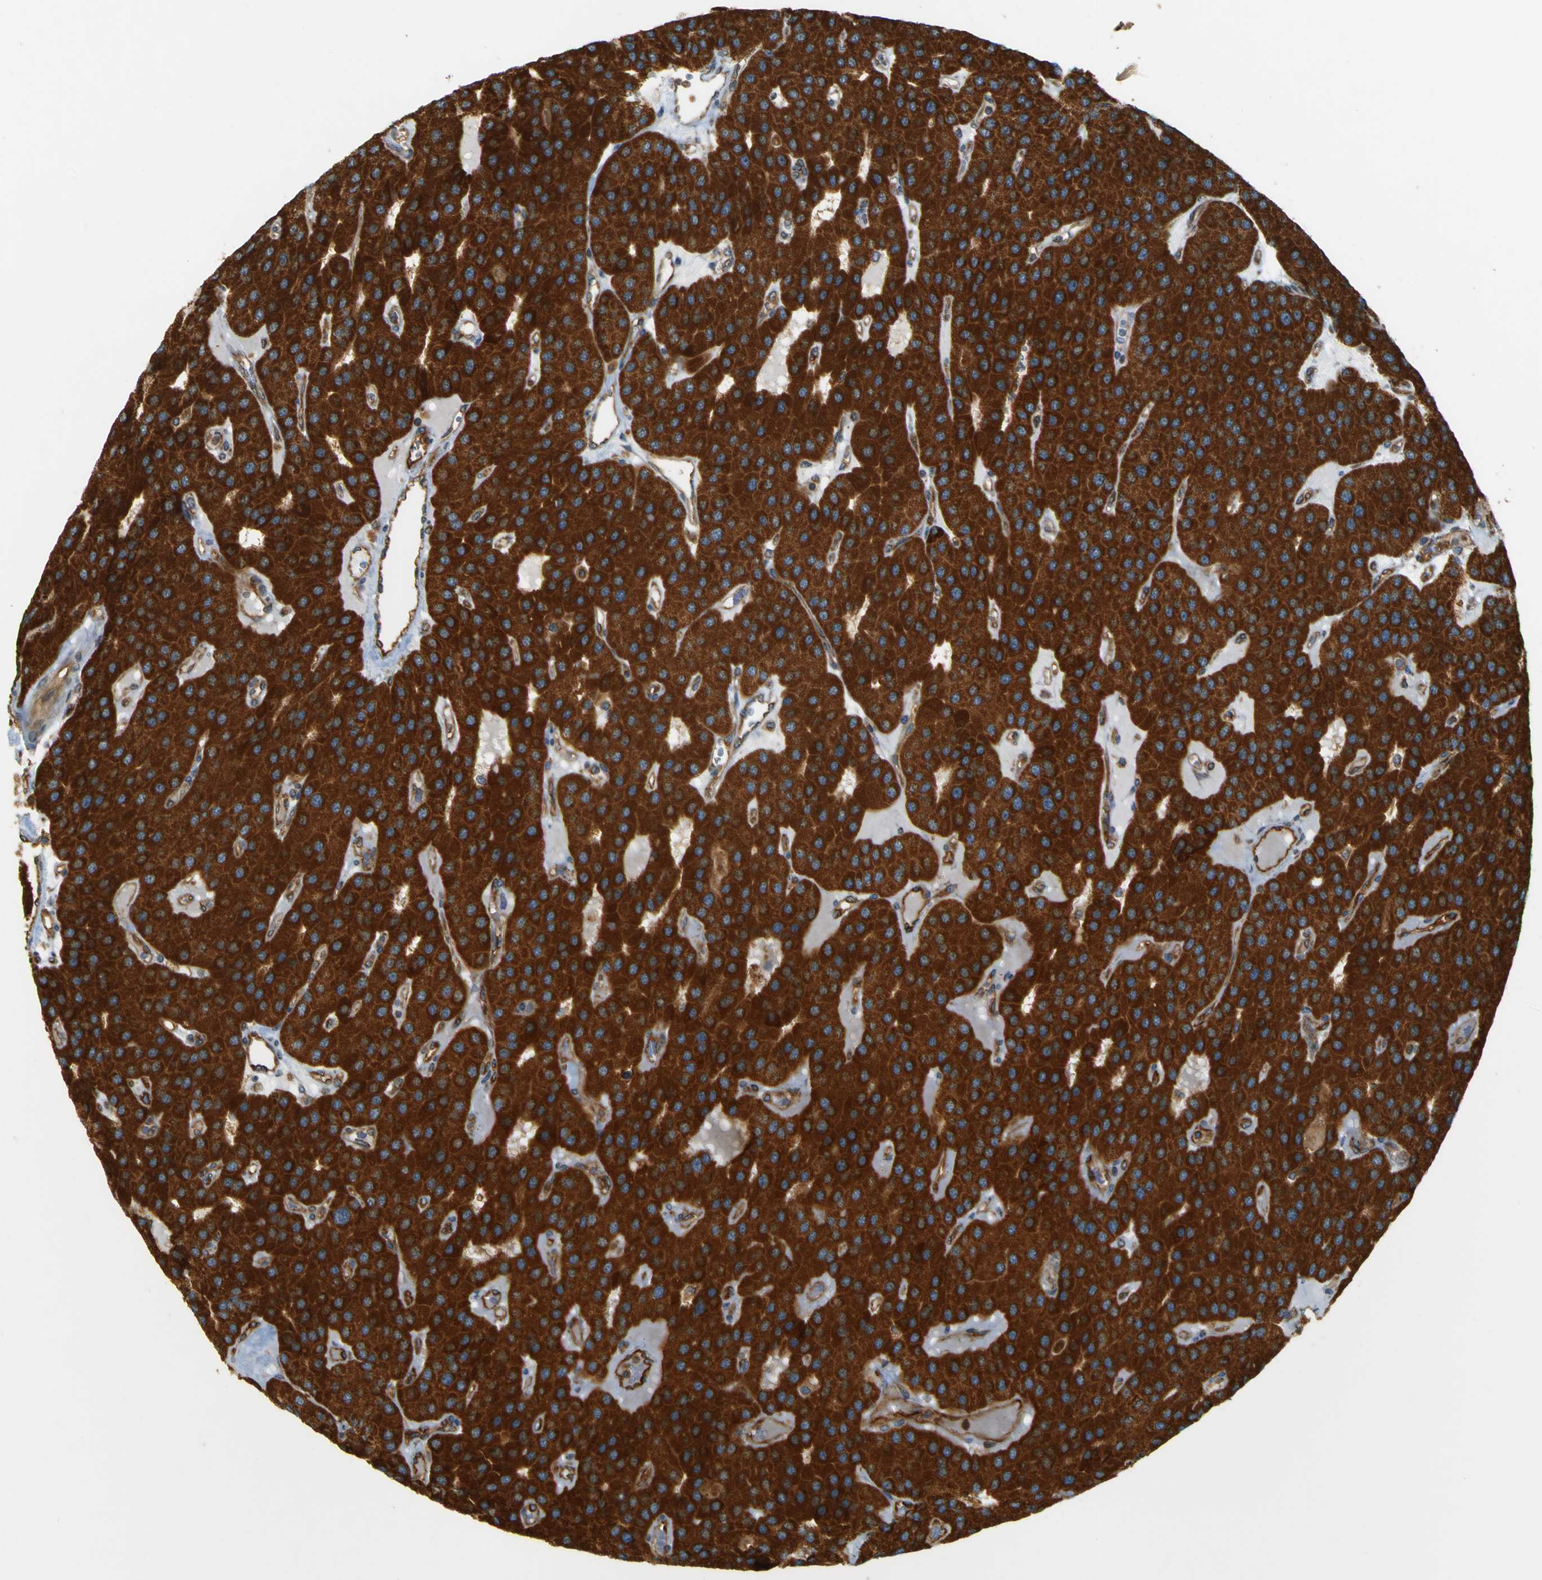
{"staining": {"intensity": "strong", "quantity": ">75%", "location": "cytoplasmic/membranous"}, "tissue": "parathyroid gland", "cell_type": "Glandular cells", "image_type": "normal", "snomed": [{"axis": "morphology", "description": "Normal tissue, NOS"}, {"axis": "morphology", "description": "Adenoma, NOS"}, {"axis": "topography", "description": "Parathyroid gland"}], "caption": "Protein staining of normal parathyroid gland demonstrates strong cytoplasmic/membranous expression in approximately >75% of glandular cells.", "gene": "DNAJC5", "patient": {"sex": "female", "age": 86}}